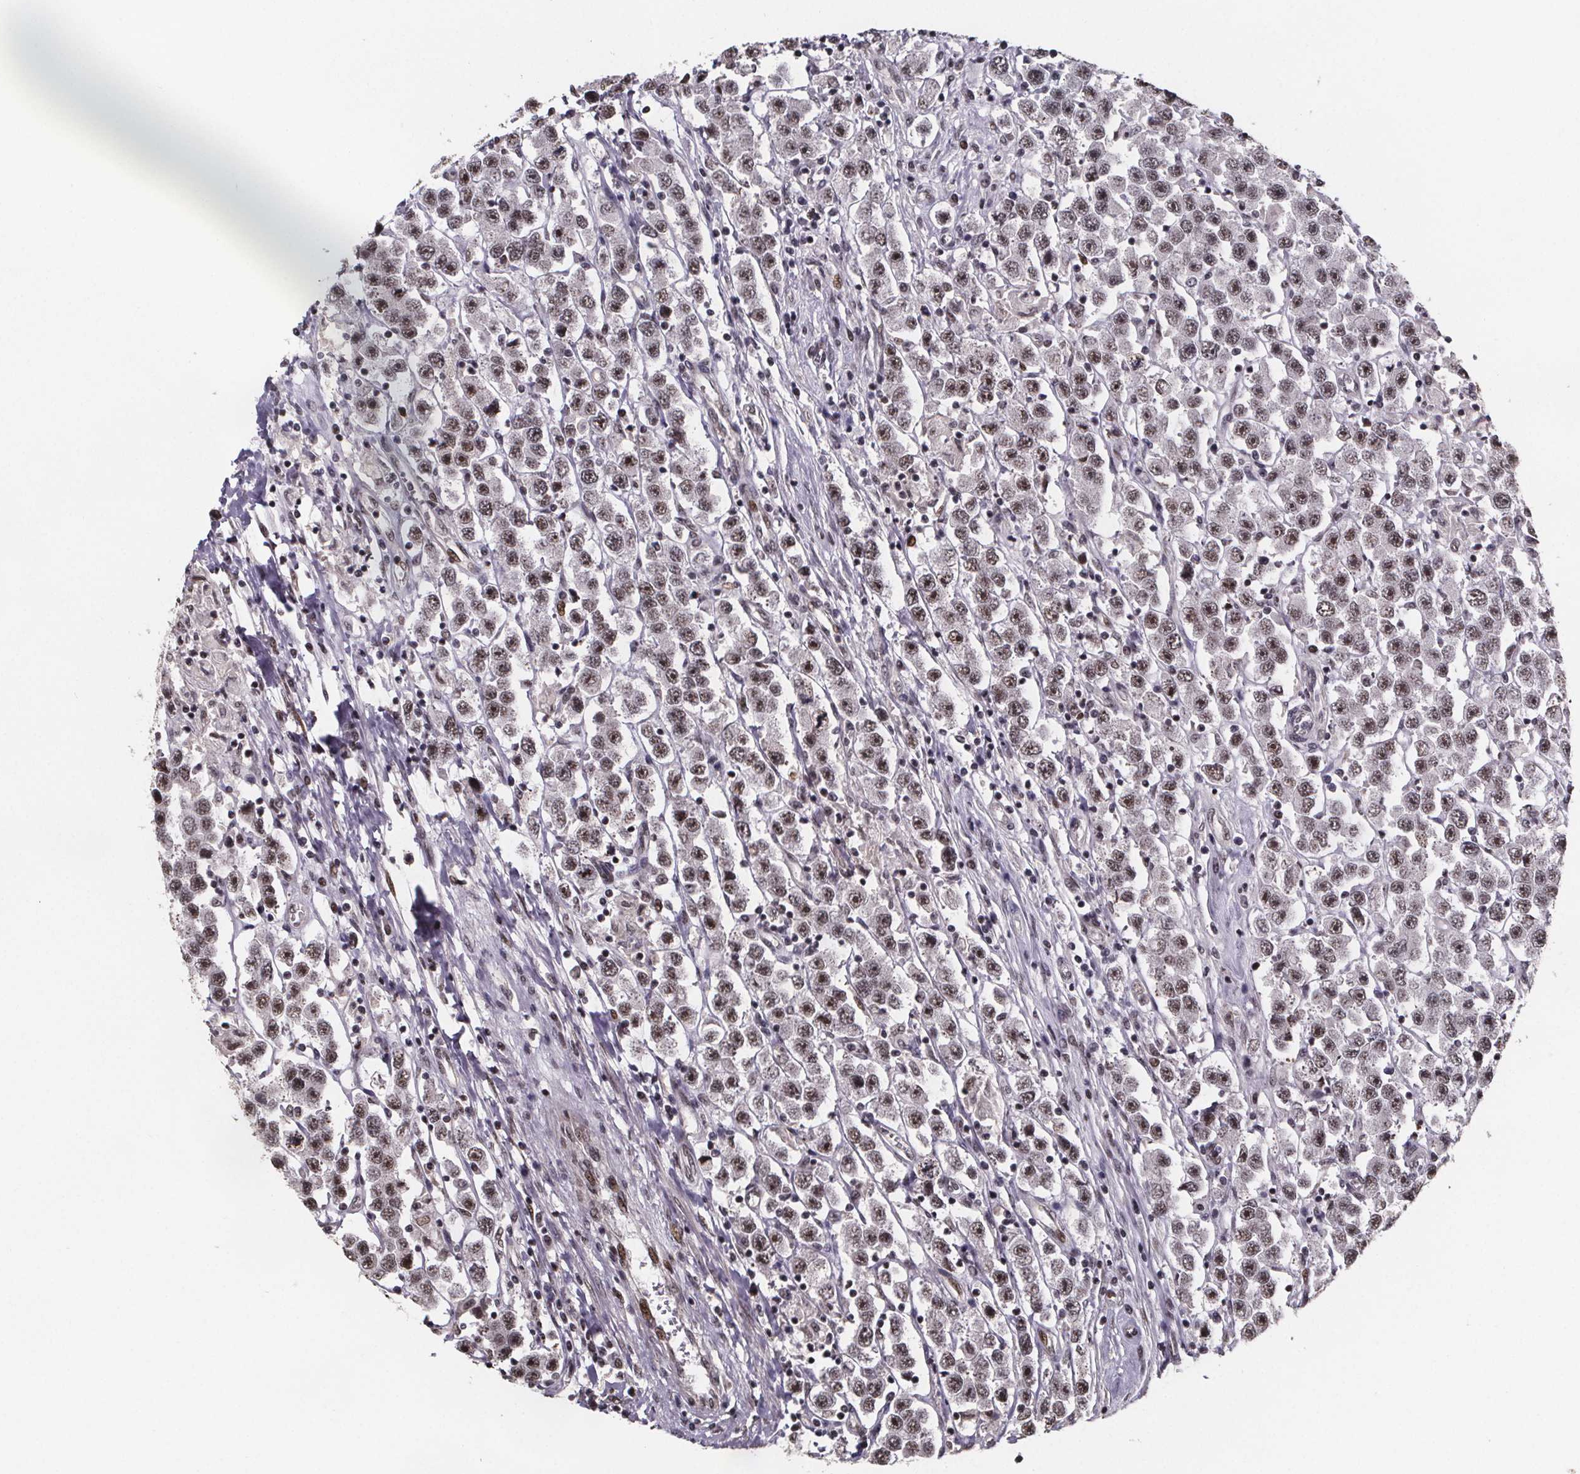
{"staining": {"intensity": "moderate", "quantity": ">75%", "location": "nuclear"}, "tissue": "testis cancer", "cell_type": "Tumor cells", "image_type": "cancer", "snomed": [{"axis": "morphology", "description": "Seminoma, NOS"}, {"axis": "topography", "description": "Testis"}], "caption": "Immunohistochemical staining of testis cancer (seminoma) reveals medium levels of moderate nuclear positivity in about >75% of tumor cells. (Brightfield microscopy of DAB IHC at high magnification).", "gene": "U2SURP", "patient": {"sex": "male", "age": 45}}